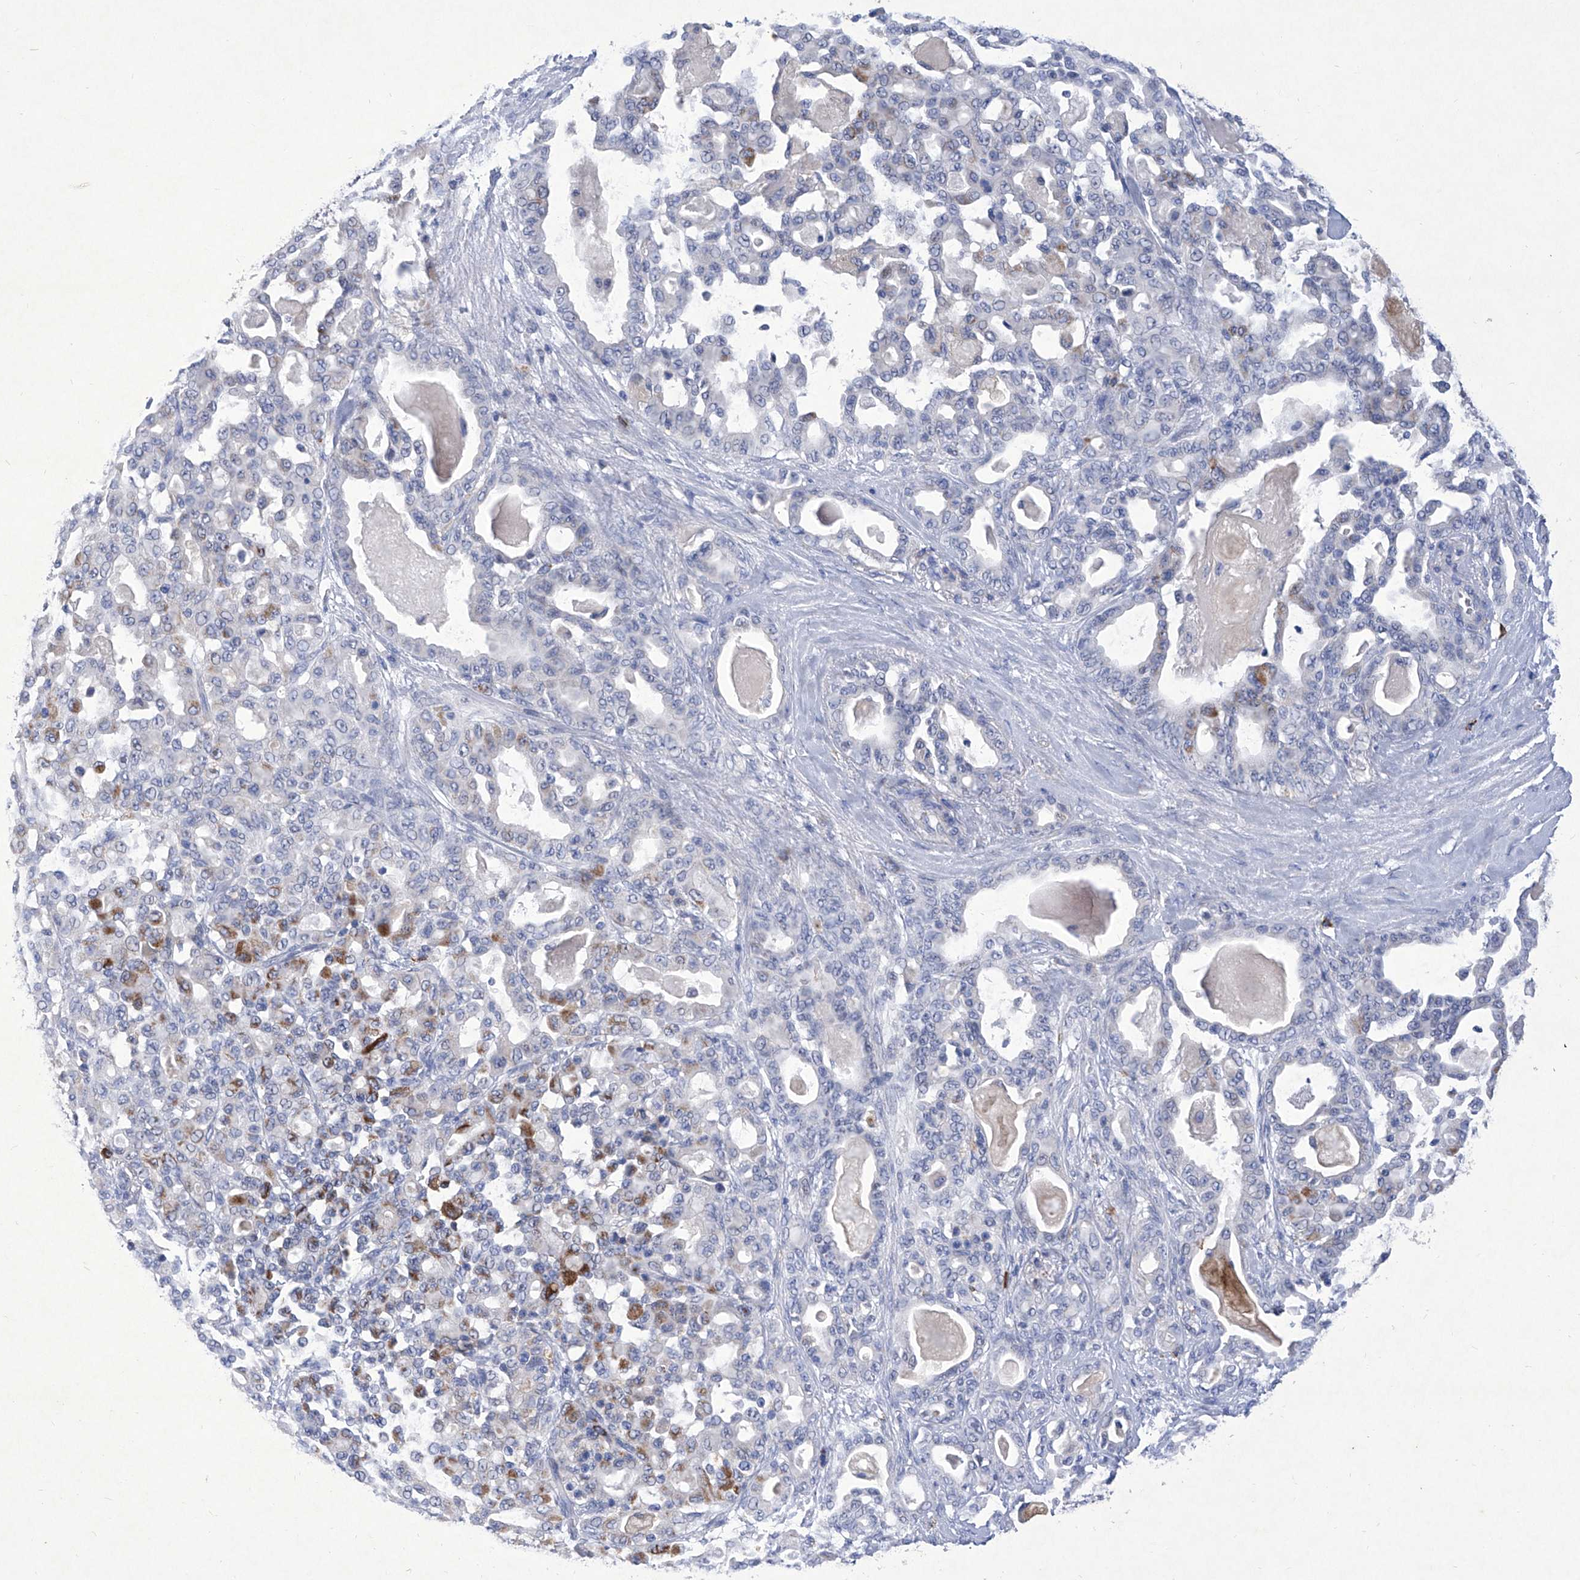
{"staining": {"intensity": "moderate", "quantity": "<25%", "location": "cytoplasmic/membranous"}, "tissue": "pancreatic cancer", "cell_type": "Tumor cells", "image_type": "cancer", "snomed": [{"axis": "morphology", "description": "Adenocarcinoma, NOS"}, {"axis": "topography", "description": "Pancreas"}], "caption": "Brown immunohistochemical staining in adenocarcinoma (pancreatic) shows moderate cytoplasmic/membranous expression in approximately <25% of tumor cells.", "gene": "IFNL2", "patient": {"sex": "male", "age": 63}}